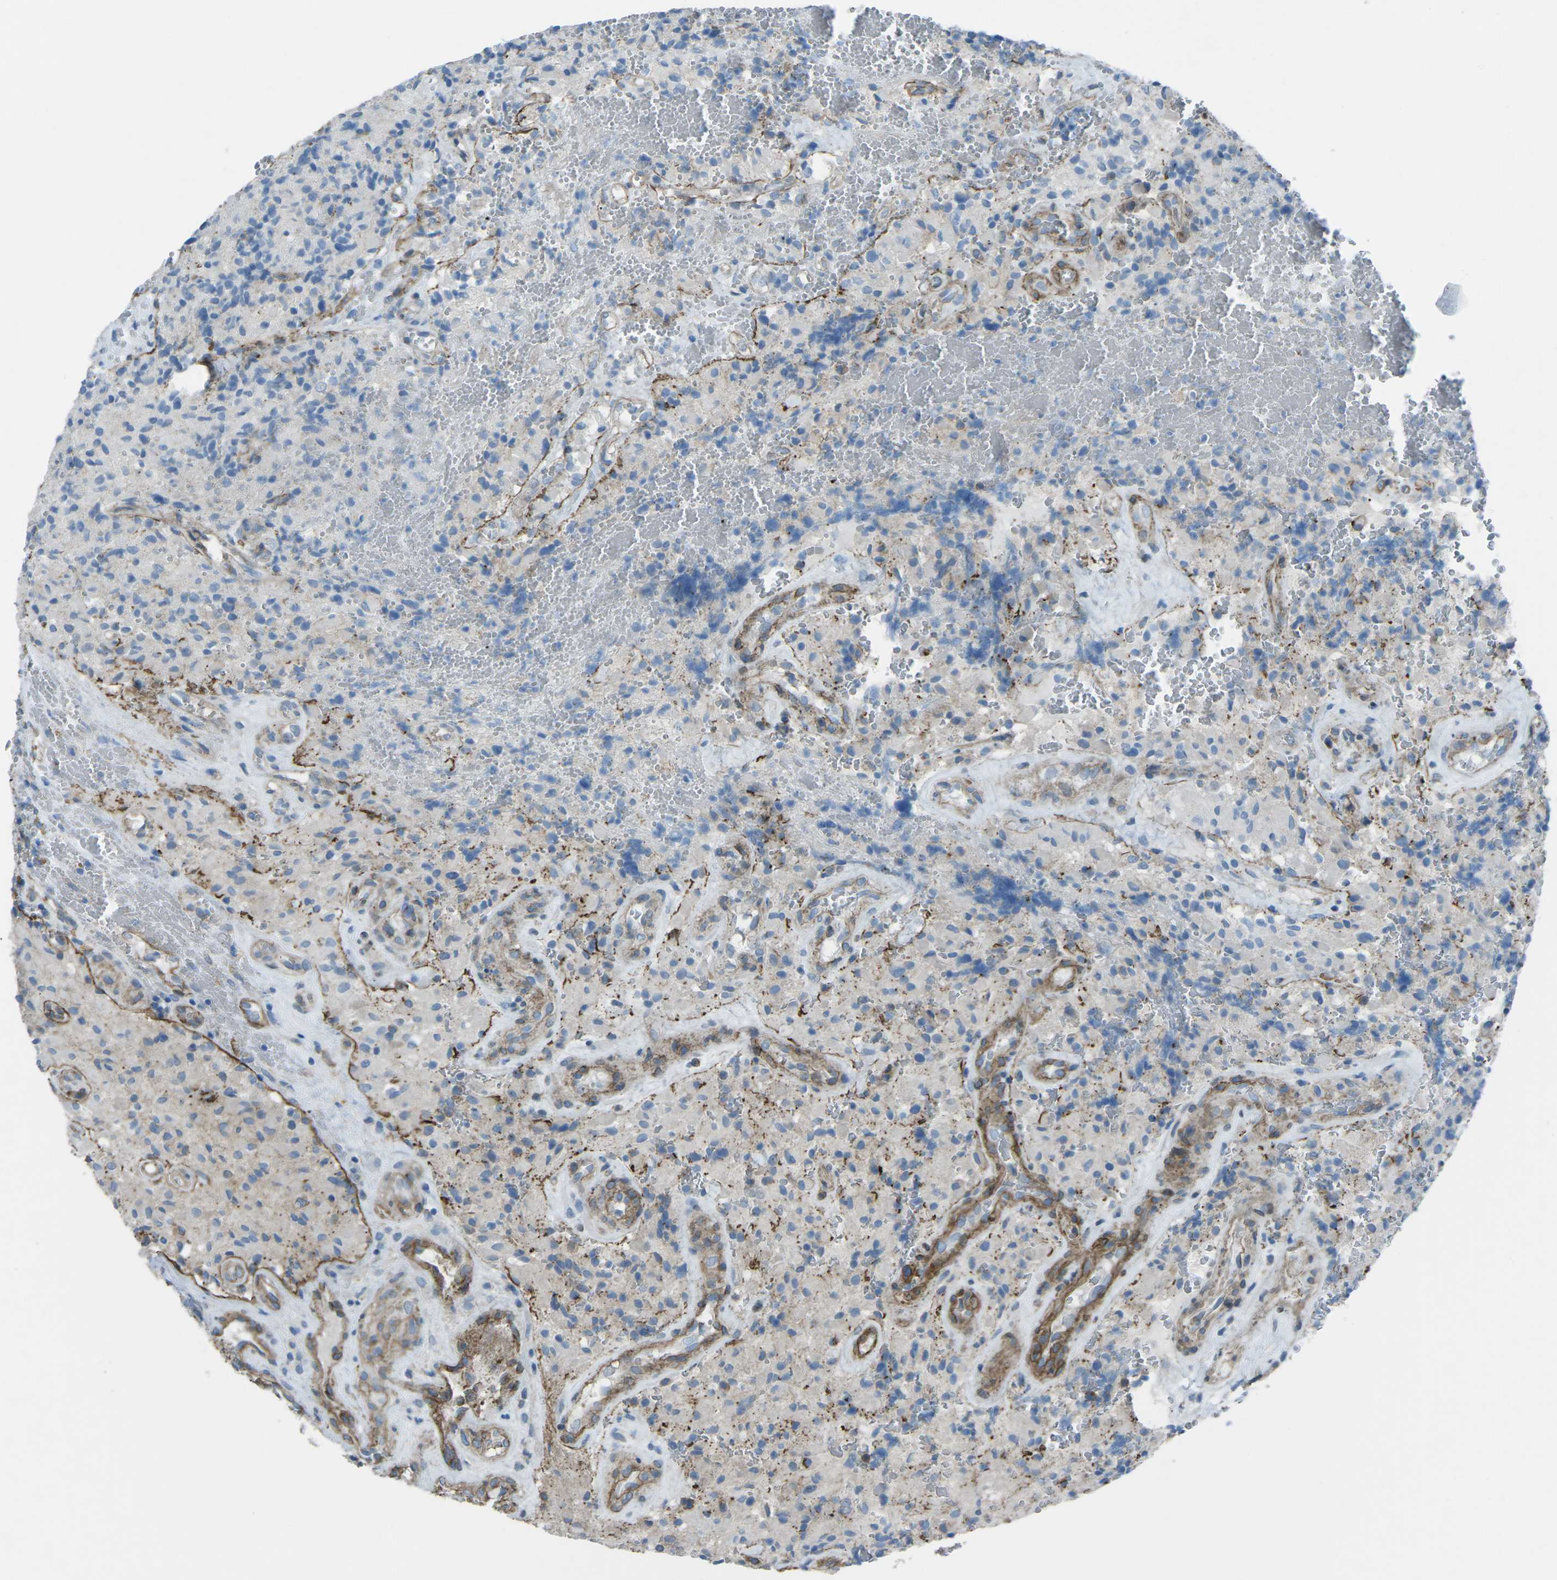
{"staining": {"intensity": "negative", "quantity": "none", "location": "none"}, "tissue": "glioma", "cell_type": "Tumor cells", "image_type": "cancer", "snomed": [{"axis": "morphology", "description": "Glioma, malignant, High grade"}, {"axis": "topography", "description": "Brain"}], "caption": "Protein analysis of malignant glioma (high-grade) demonstrates no significant staining in tumor cells. Nuclei are stained in blue.", "gene": "UTRN", "patient": {"sex": "male", "age": 71}}